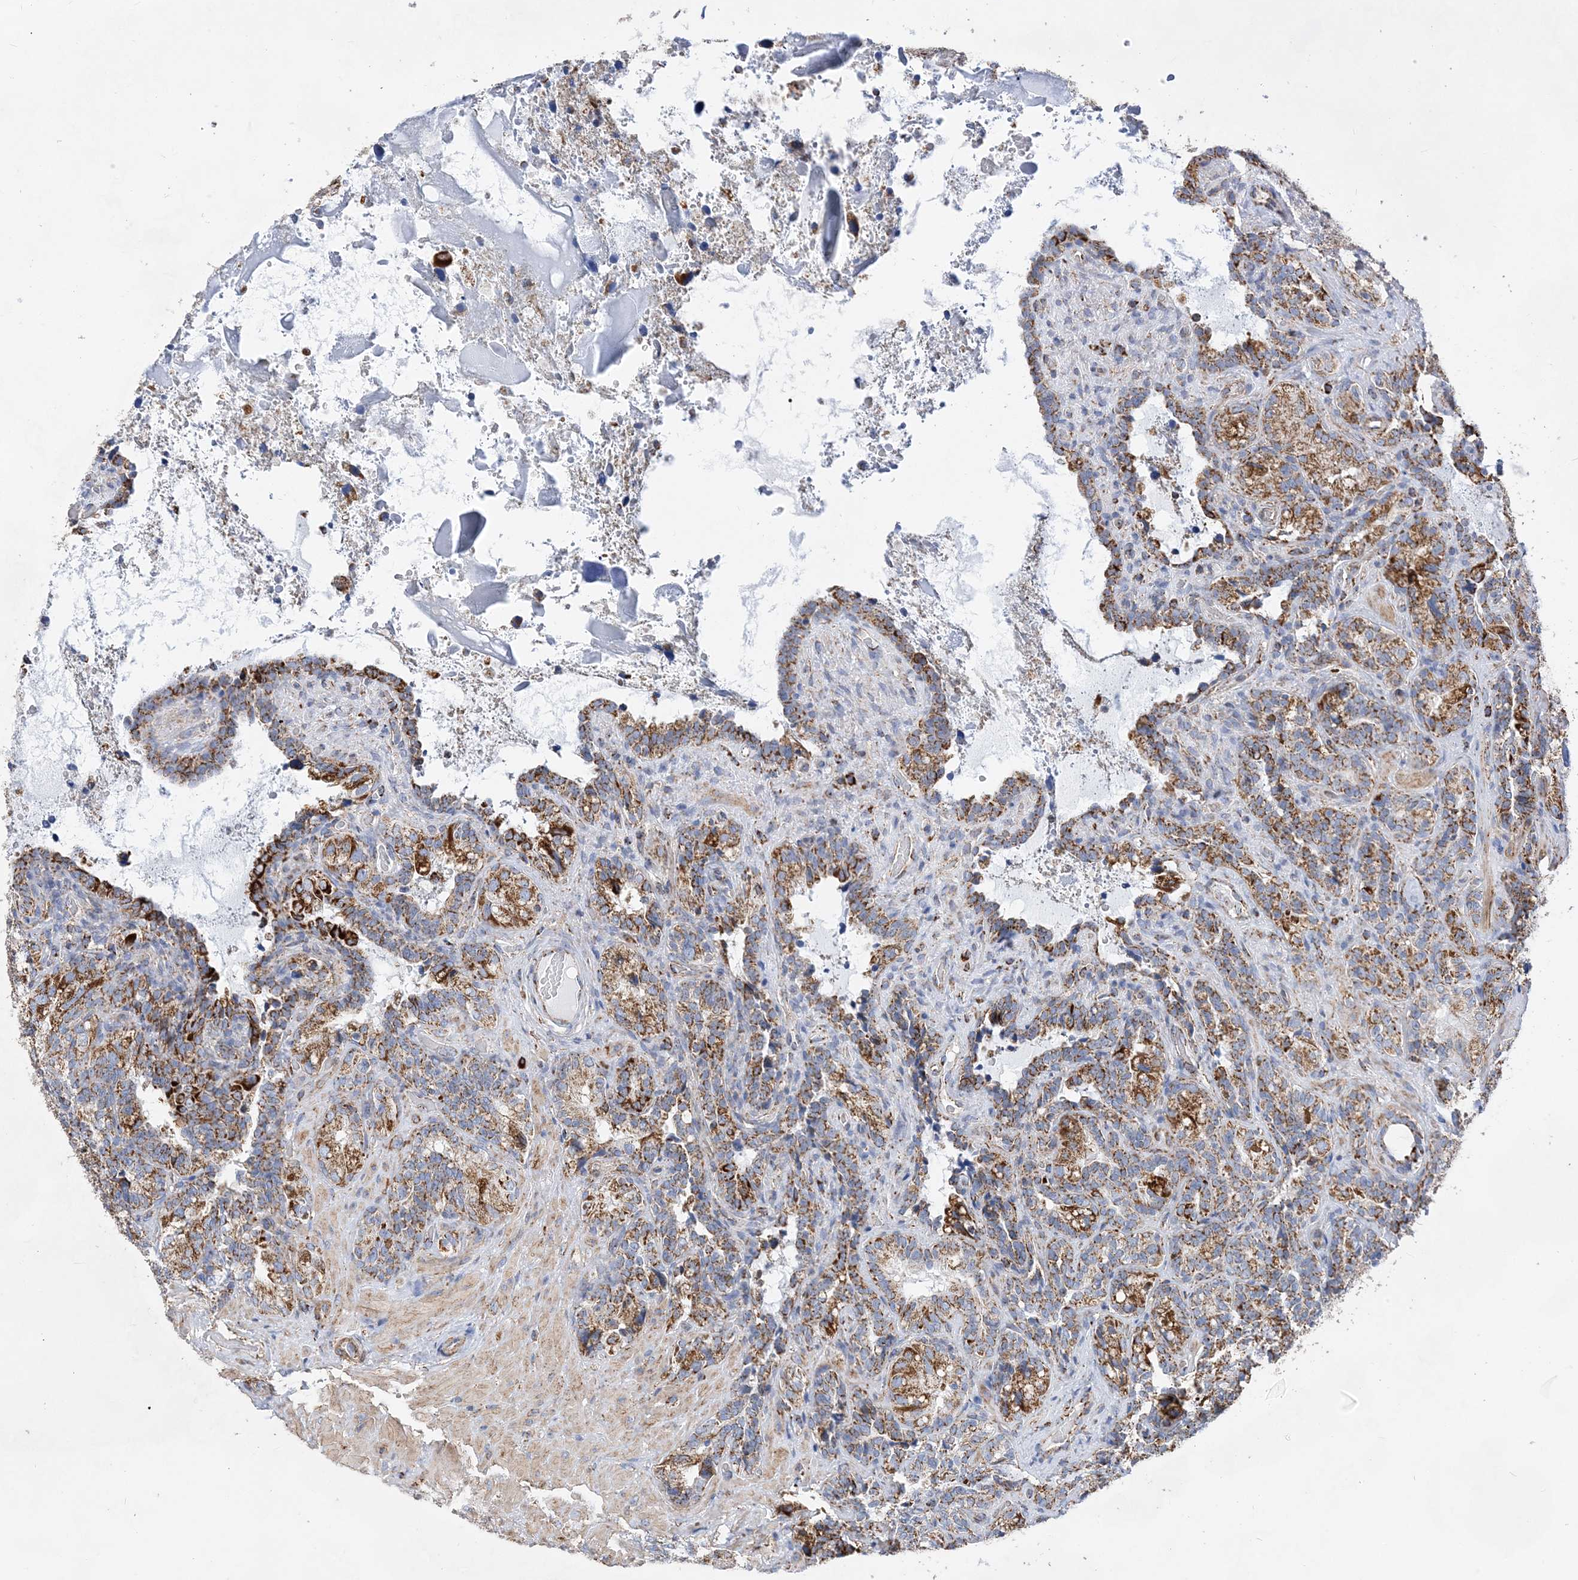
{"staining": {"intensity": "moderate", "quantity": ">75%", "location": "cytoplasmic/membranous"}, "tissue": "seminal vesicle", "cell_type": "Glandular cells", "image_type": "normal", "snomed": [{"axis": "morphology", "description": "Normal tissue, NOS"}, {"axis": "topography", "description": "Seminal veicle"}, {"axis": "topography", "description": "Peripheral nerve tissue"}], "caption": "Glandular cells exhibit medium levels of moderate cytoplasmic/membranous staining in about >75% of cells in unremarkable human seminal vesicle.", "gene": "ACOT9", "patient": {"sex": "male", "age": 67}}